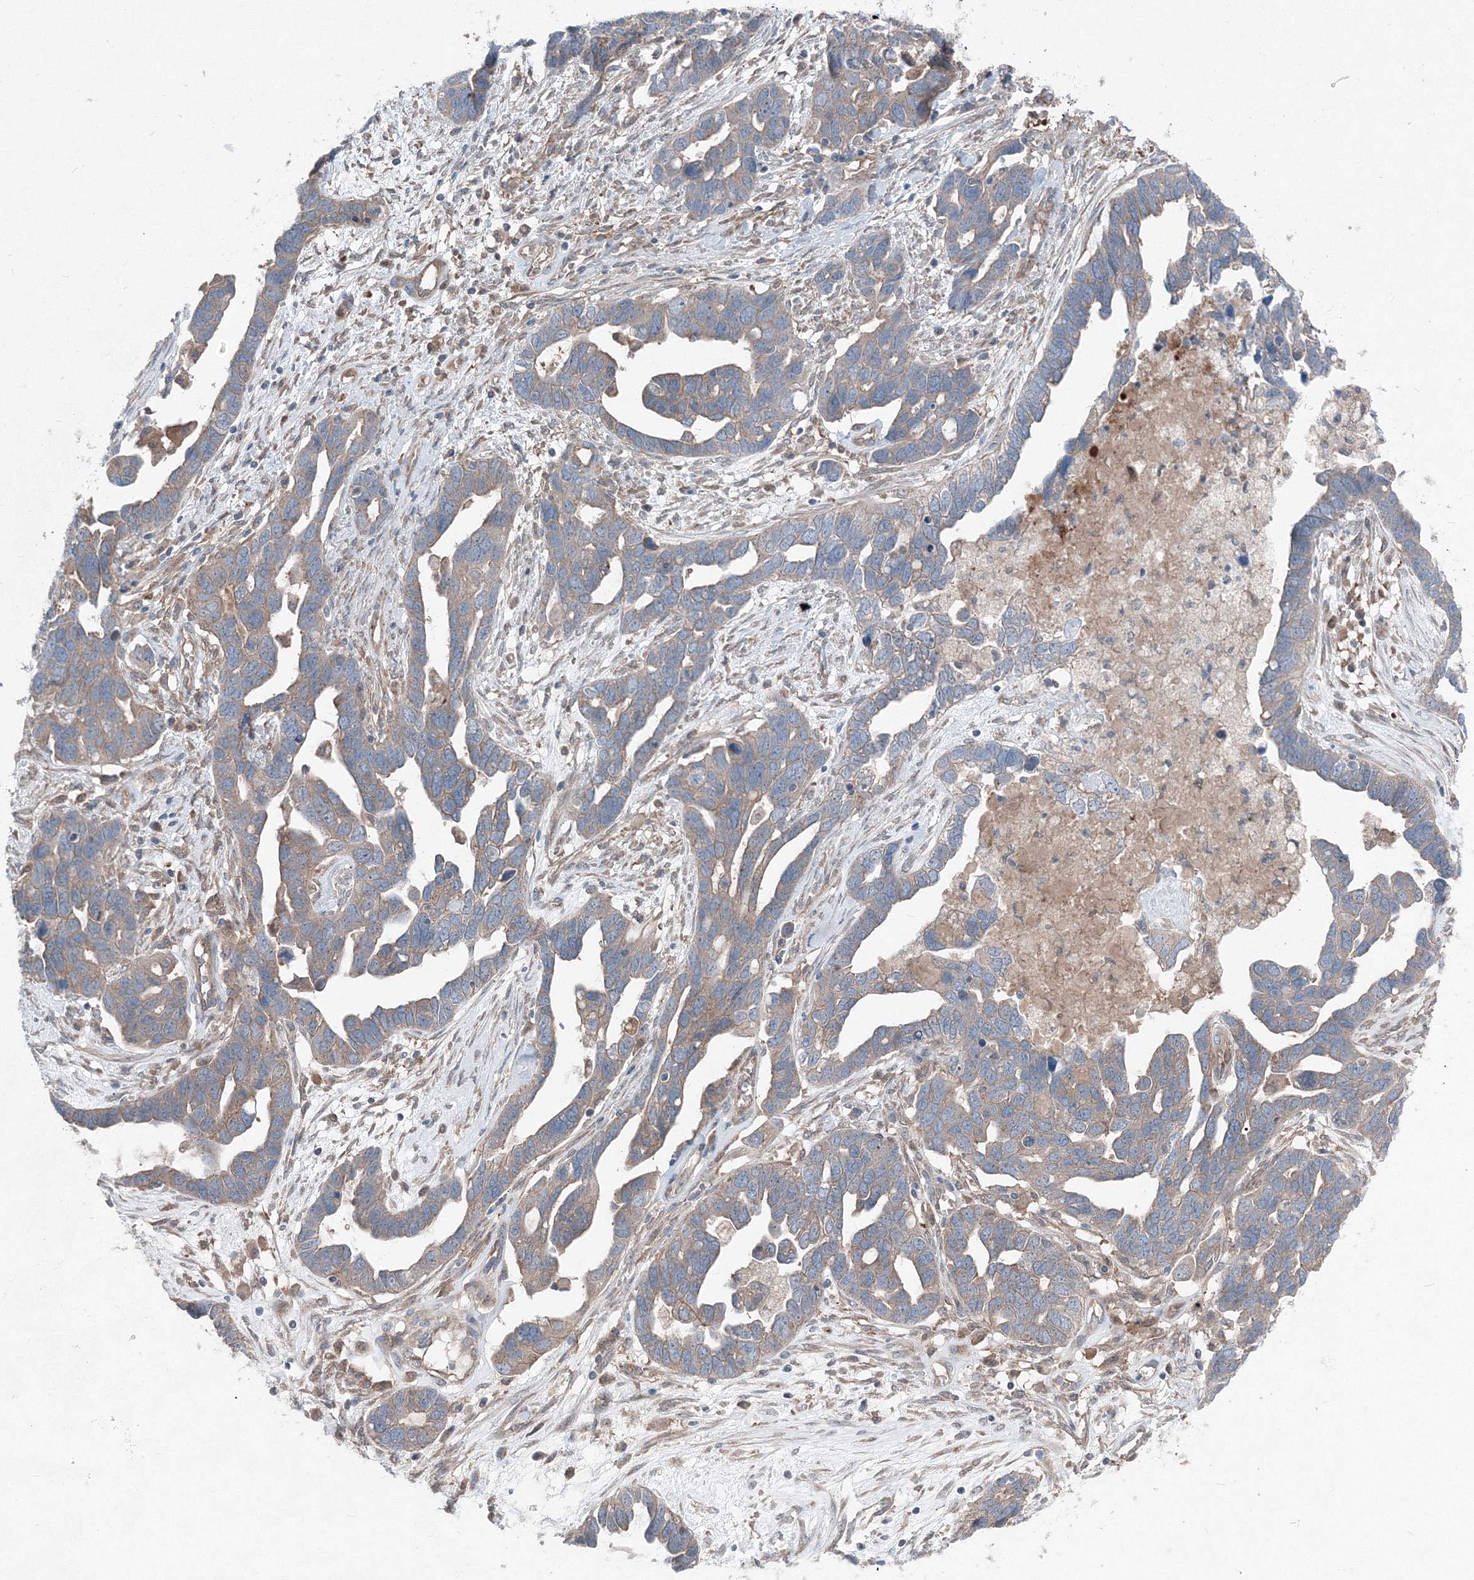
{"staining": {"intensity": "weak", "quantity": ">75%", "location": "cytoplasmic/membranous"}, "tissue": "ovarian cancer", "cell_type": "Tumor cells", "image_type": "cancer", "snomed": [{"axis": "morphology", "description": "Cystadenocarcinoma, serous, NOS"}, {"axis": "topography", "description": "Ovary"}], "caption": "The micrograph displays immunohistochemical staining of ovarian cancer. There is weak cytoplasmic/membranous staining is appreciated in approximately >75% of tumor cells.", "gene": "TPRKB", "patient": {"sex": "female", "age": 54}}